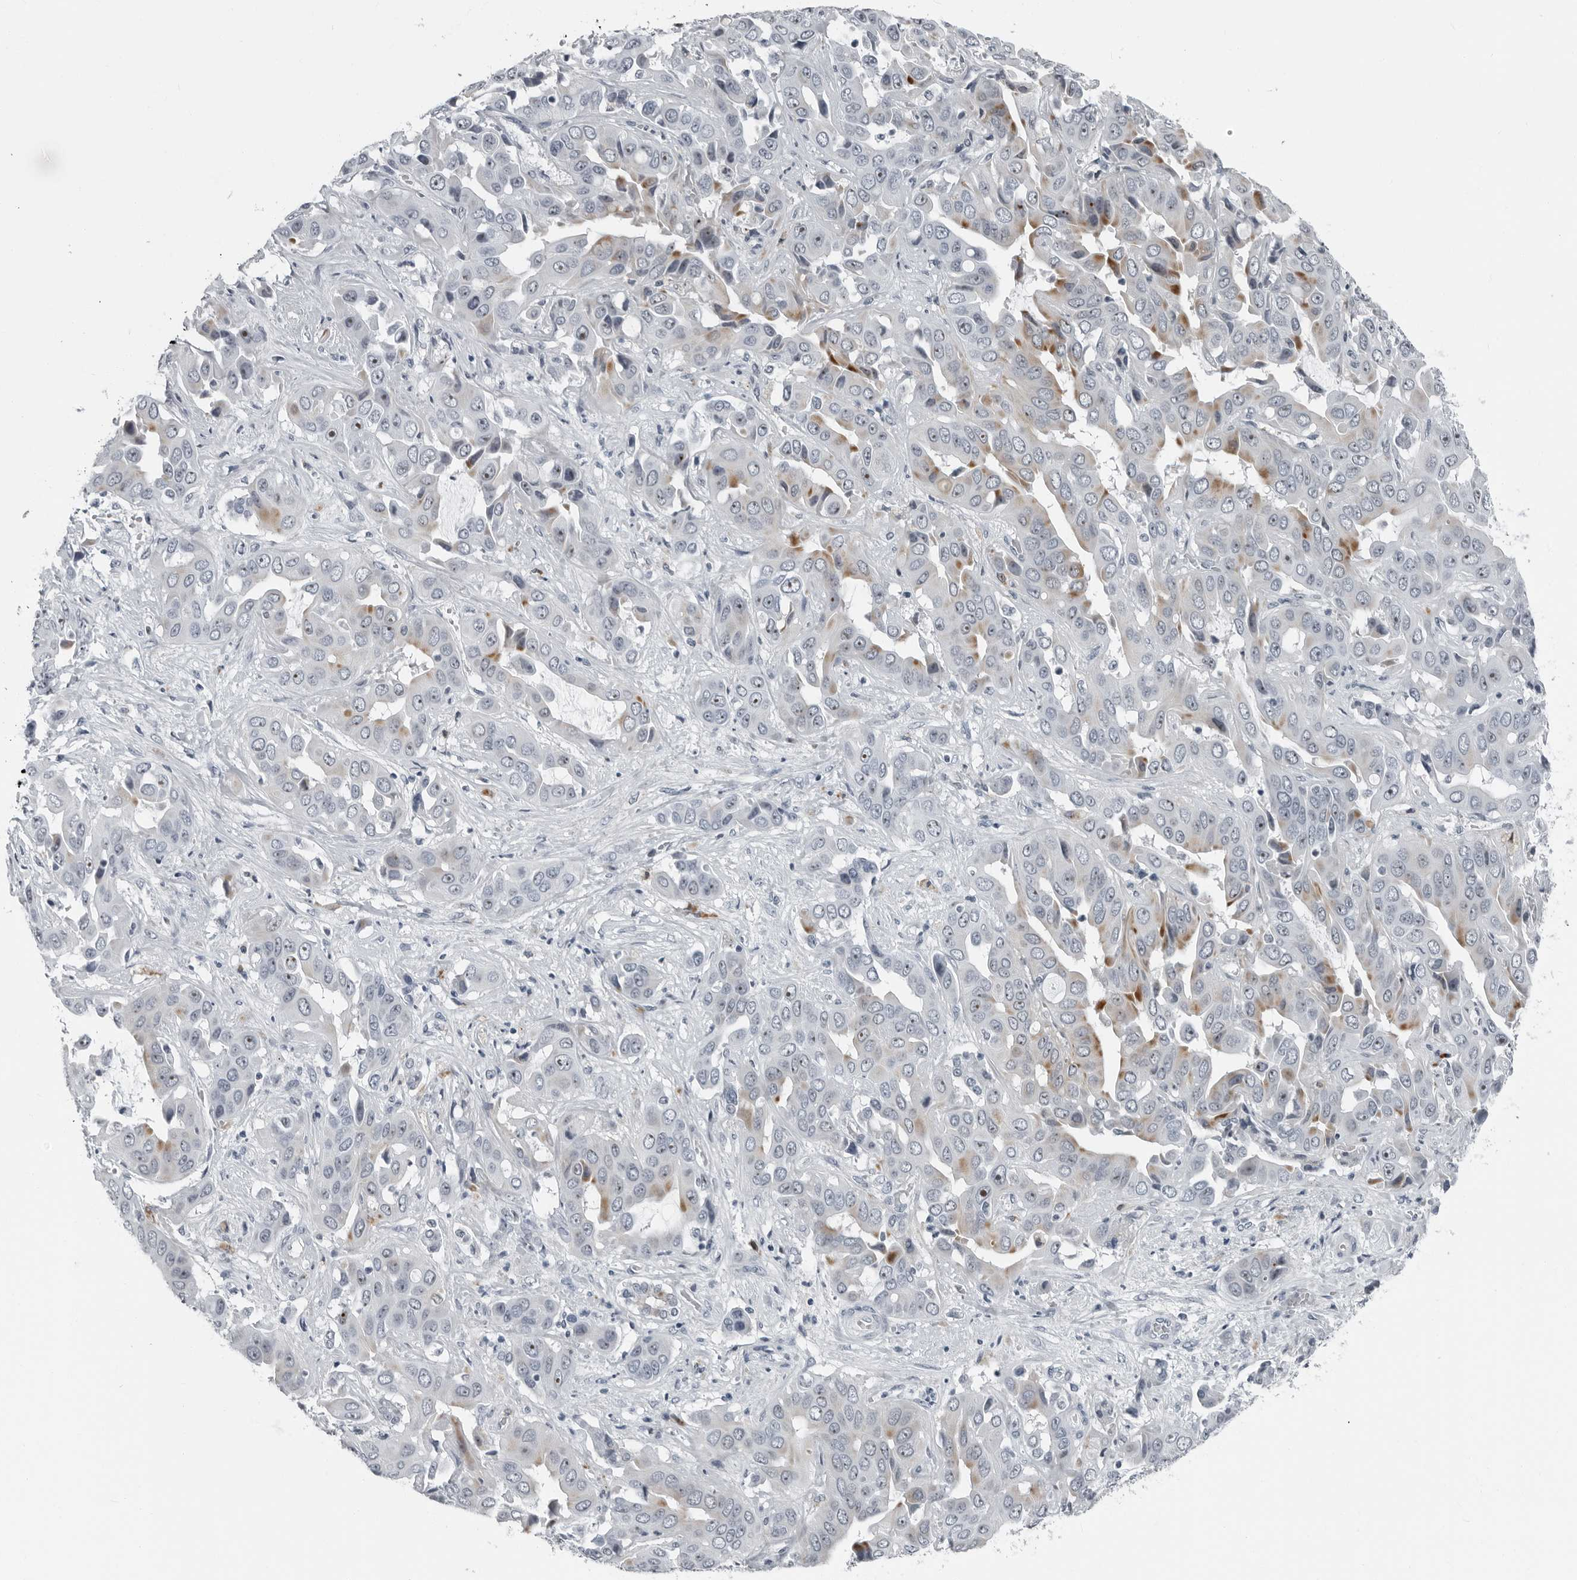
{"staining": {"intensity": "moderate", "quantity": "25%-75%", "location": "nuclear"}, "tissue": "liver cancer", "cell_type": "Tumor cells", "image_type": "cancer", "snomed": [{"axis": "morphology", "description": "Cholangiocarcinoma"}, {"axis": "topography", "description": "Liver"}], "caption": "Immunohistochemical staining of human liver cholangiocarcinoma shows moderate nuclear protein staining in about 25%-75% of tumor cells.", "gene": "PDCD11", "patient": {"sex": "female", "age": 52}}